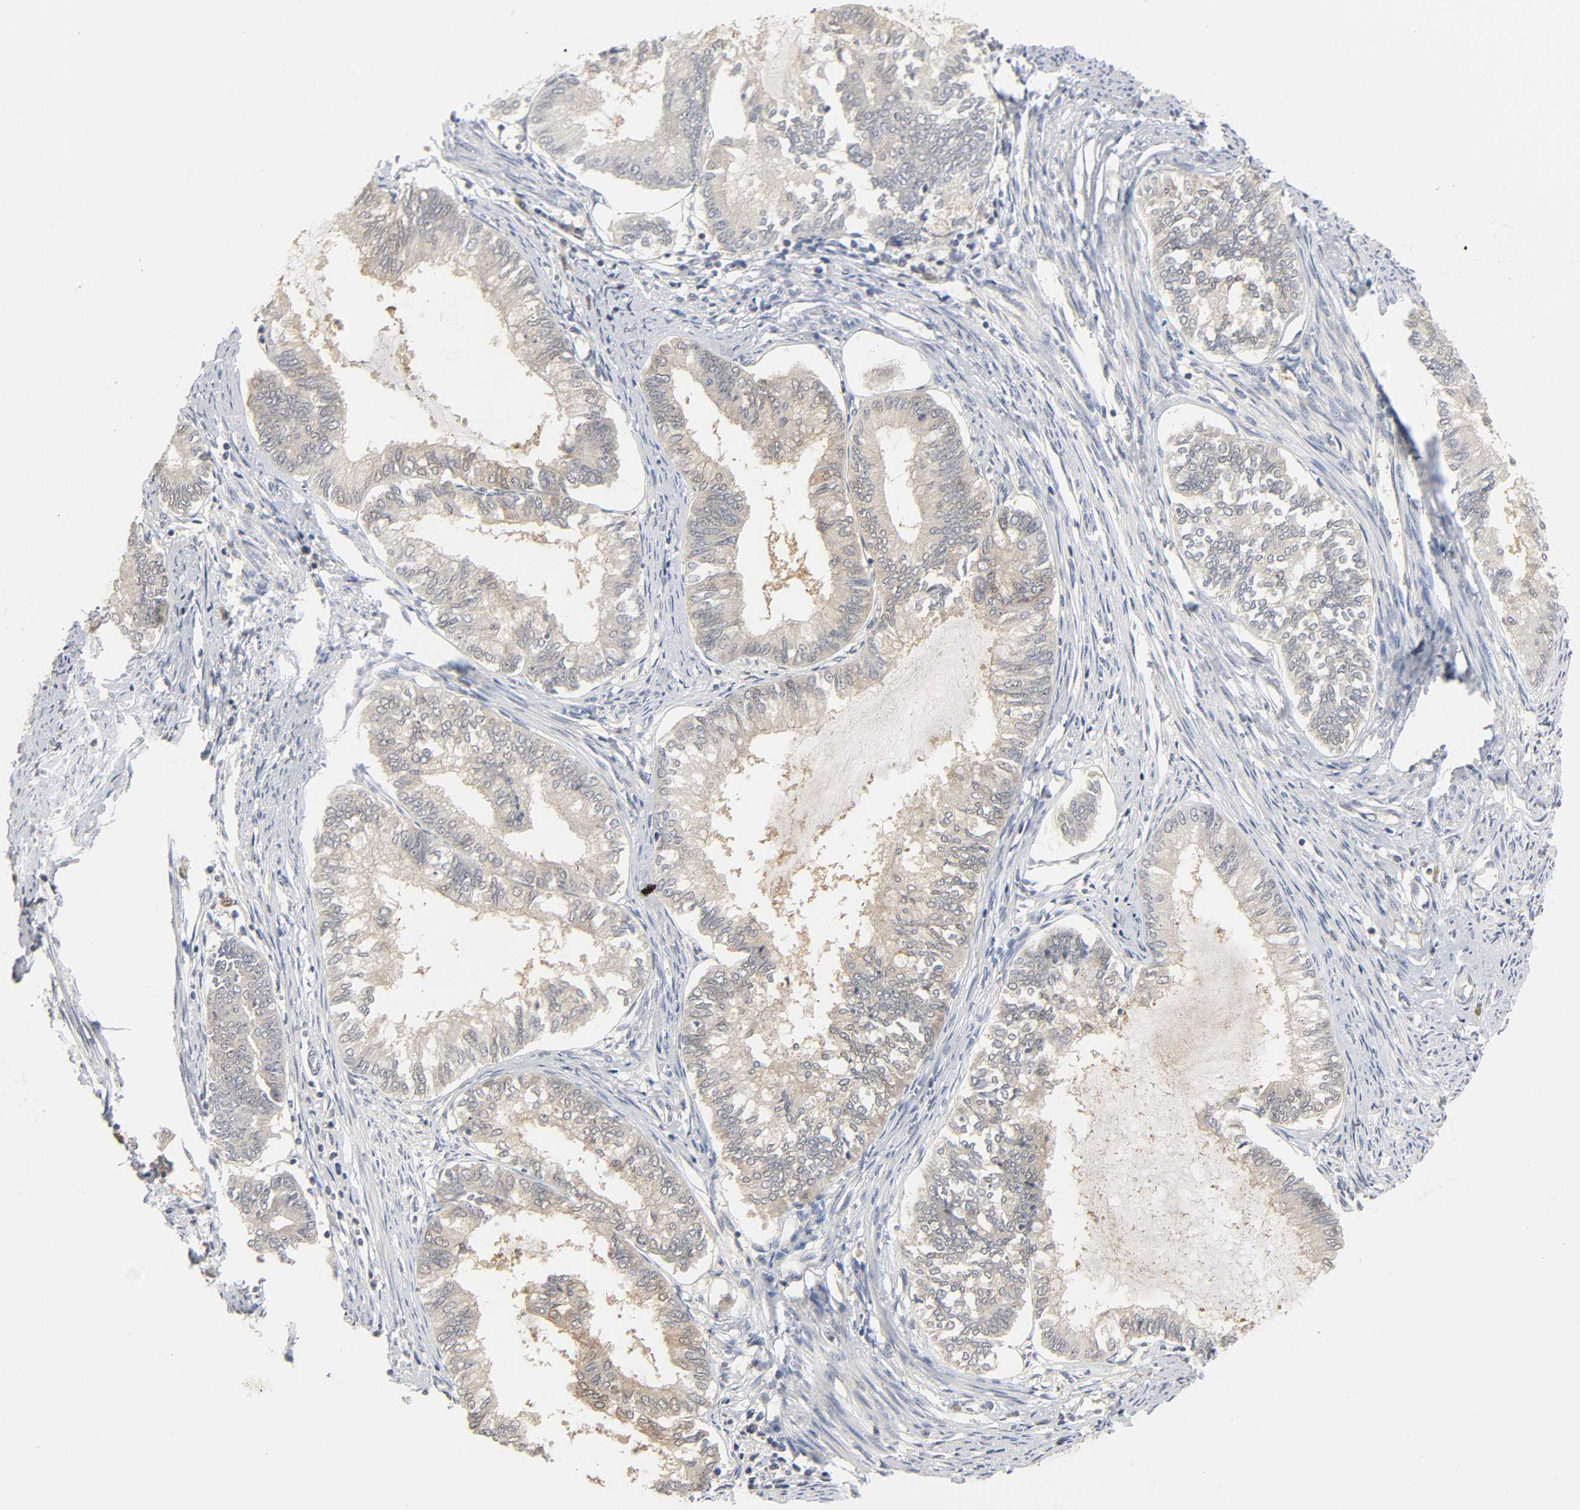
{"staining": {"intensity": "negative", "quantity": "none", "location": "none"}, "tissue": "endometrial cancer", "cell_type": "Tumor cells", "image_type": "cancer", "snomed": [{"axis": "morphology", "description": "Adenocarcinoma, NOS"}, {"axis": "topography", "description": "Endometrium"}], "caption": "Immunohistochemistry (IHC) histopathology image of endometrial cancer stained for a protein (brown), which displays no staining in tumor cells. (DAB immunohistochemistry with hematoxylin counter stain).", "gene": "MIF", "patient": {"sex": "female", "age": 86}}